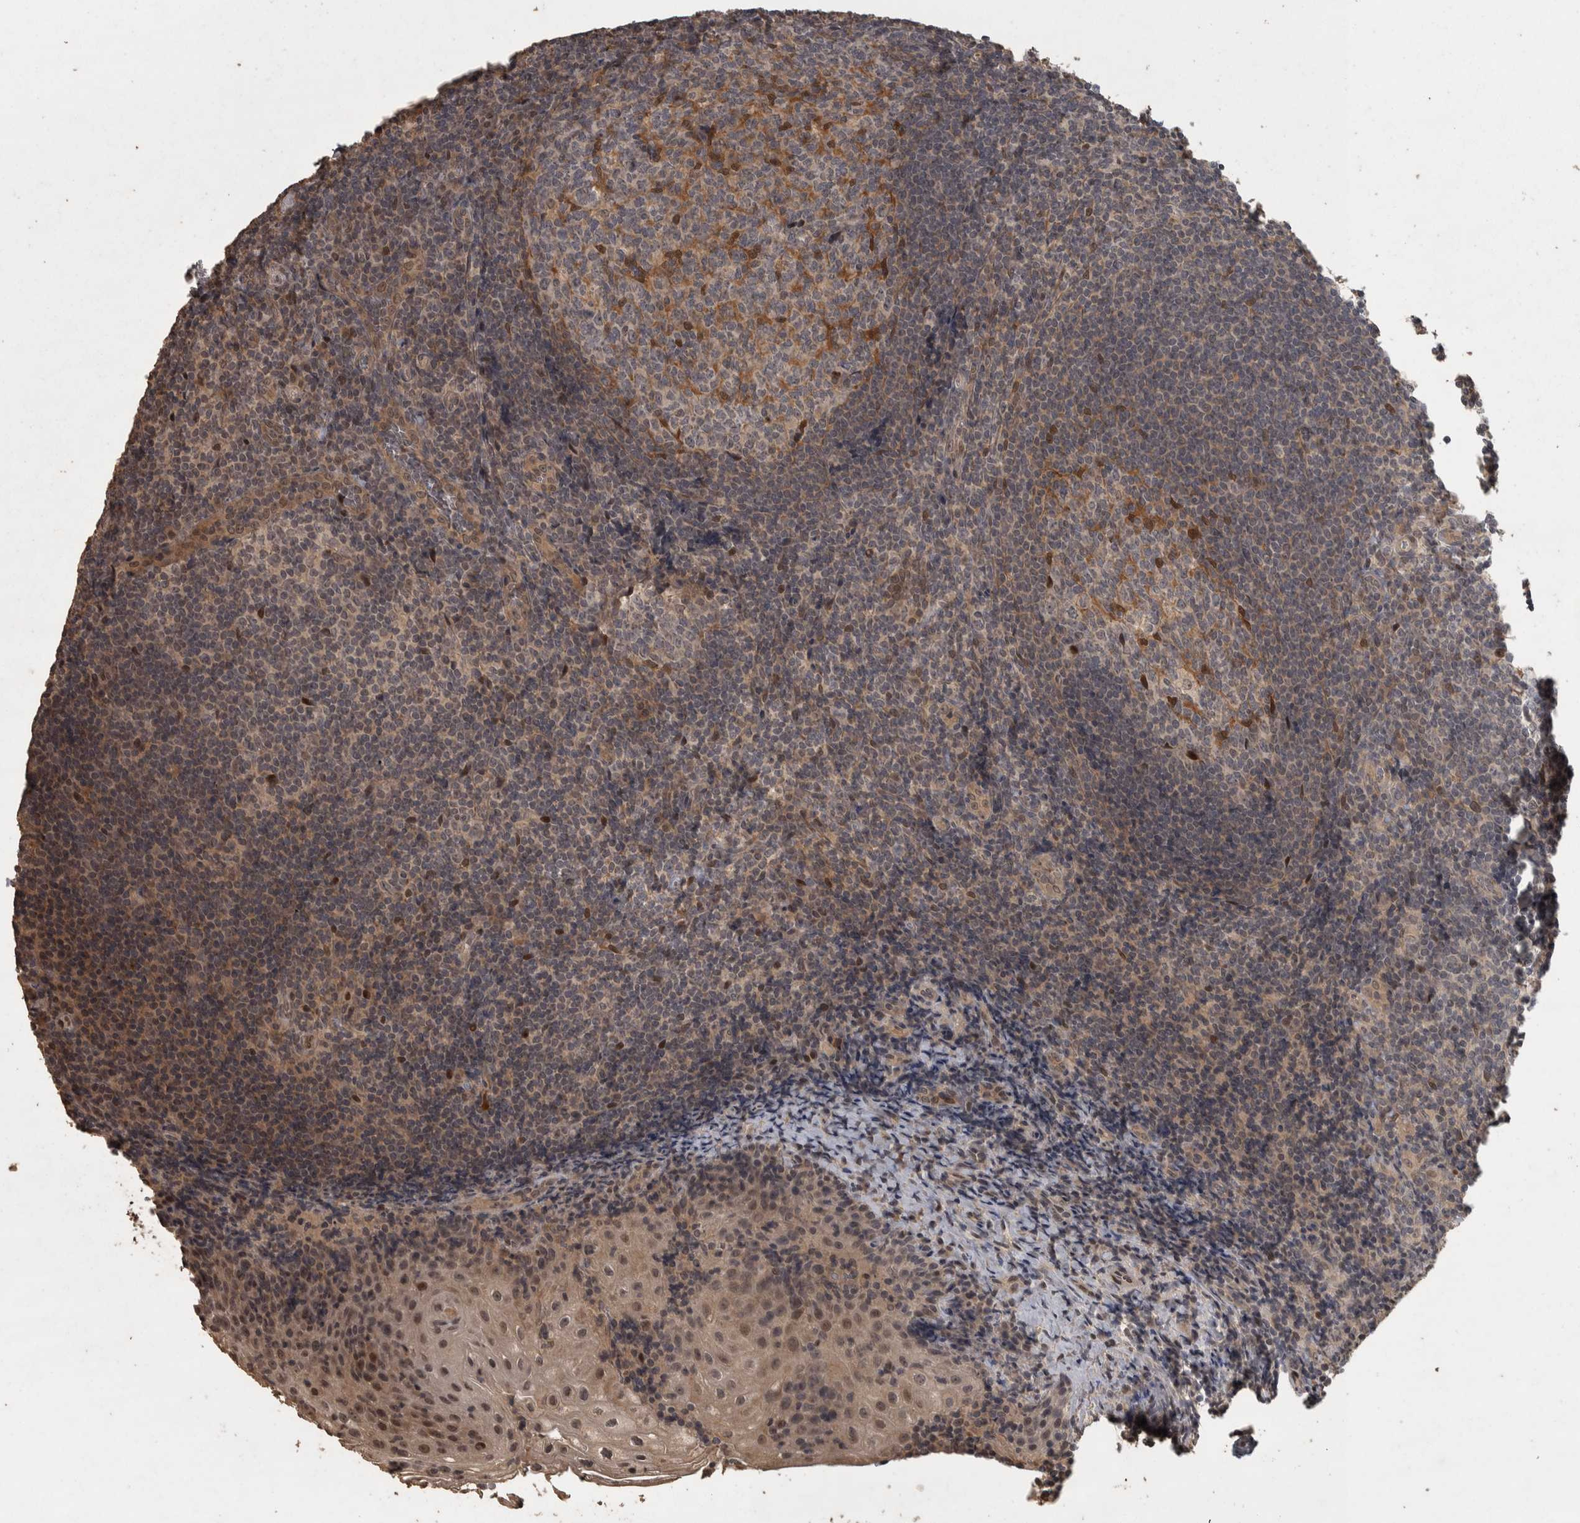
{"staining": {"intensity": "moderate", "quantity": "<25%", "location": "cytoplasmic/membranous,nuclear"}, "tissue": "tonsil", "cell_type": "Germinal center cells", "image_type": "normal", "snomed": [{"axis": "morphology", "description": "Normal tissue, NOS"}, {"axis": "topography", "description": "Tonsil"}], "caption": "Immunohistochemistry (DAB) staining of benign human tonsil displays moderate cytoplasmic/membranous,nuclear protein staining in approximately <25% of germinal center cells. (brown staining indicates protein expression, while blue staining denotes nuclei).", "gene": "ACO1", "patient": {"sex": "male", "age": 37}}